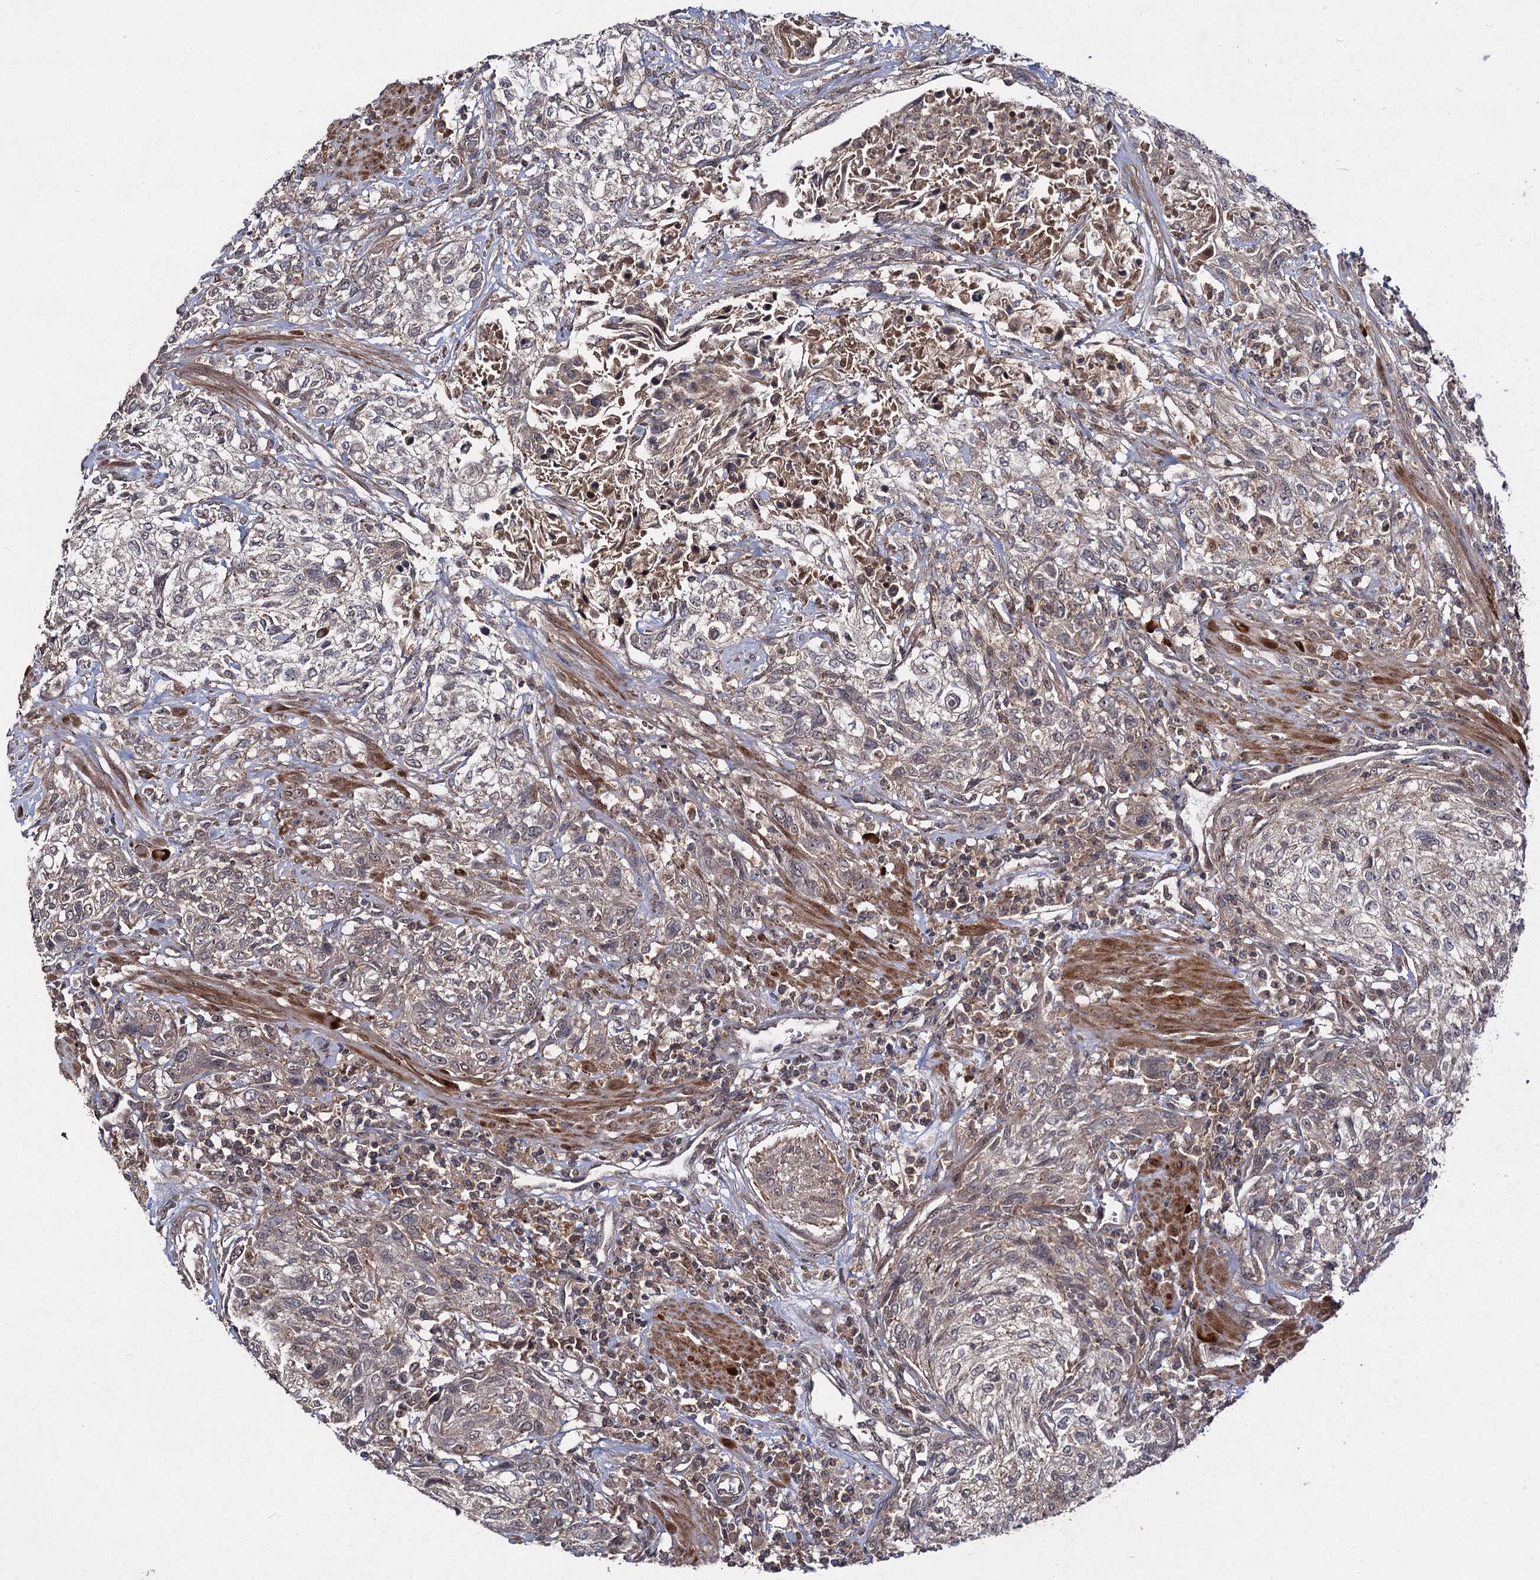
{"staining": {"intensity": "weak", "quantity": ">75%", "location": "cytoplasmic/membranous"}, "tissue": "urothelial cancer", "cell_type": "Tumor cells", "image_type": "cancer", "snomed": [{"axis": "morphology", "description": "Normal tissue, NOS"}, {"axis": "morphology", "description": "Urothelial carcinoma, NOS"}, {"axis": "topography", "description": "Urinary bladder"}, {"axis": "topography", "description": "Peripheral nerve tissue"}], "caption": "Protein analysis of urothelial cancer tissue reveals weak cytoplasmic/membranous positivity in approximately >75% of tumor cells.", "gene": "KXD1", "patient": {"sex": "male", "age": 35}}